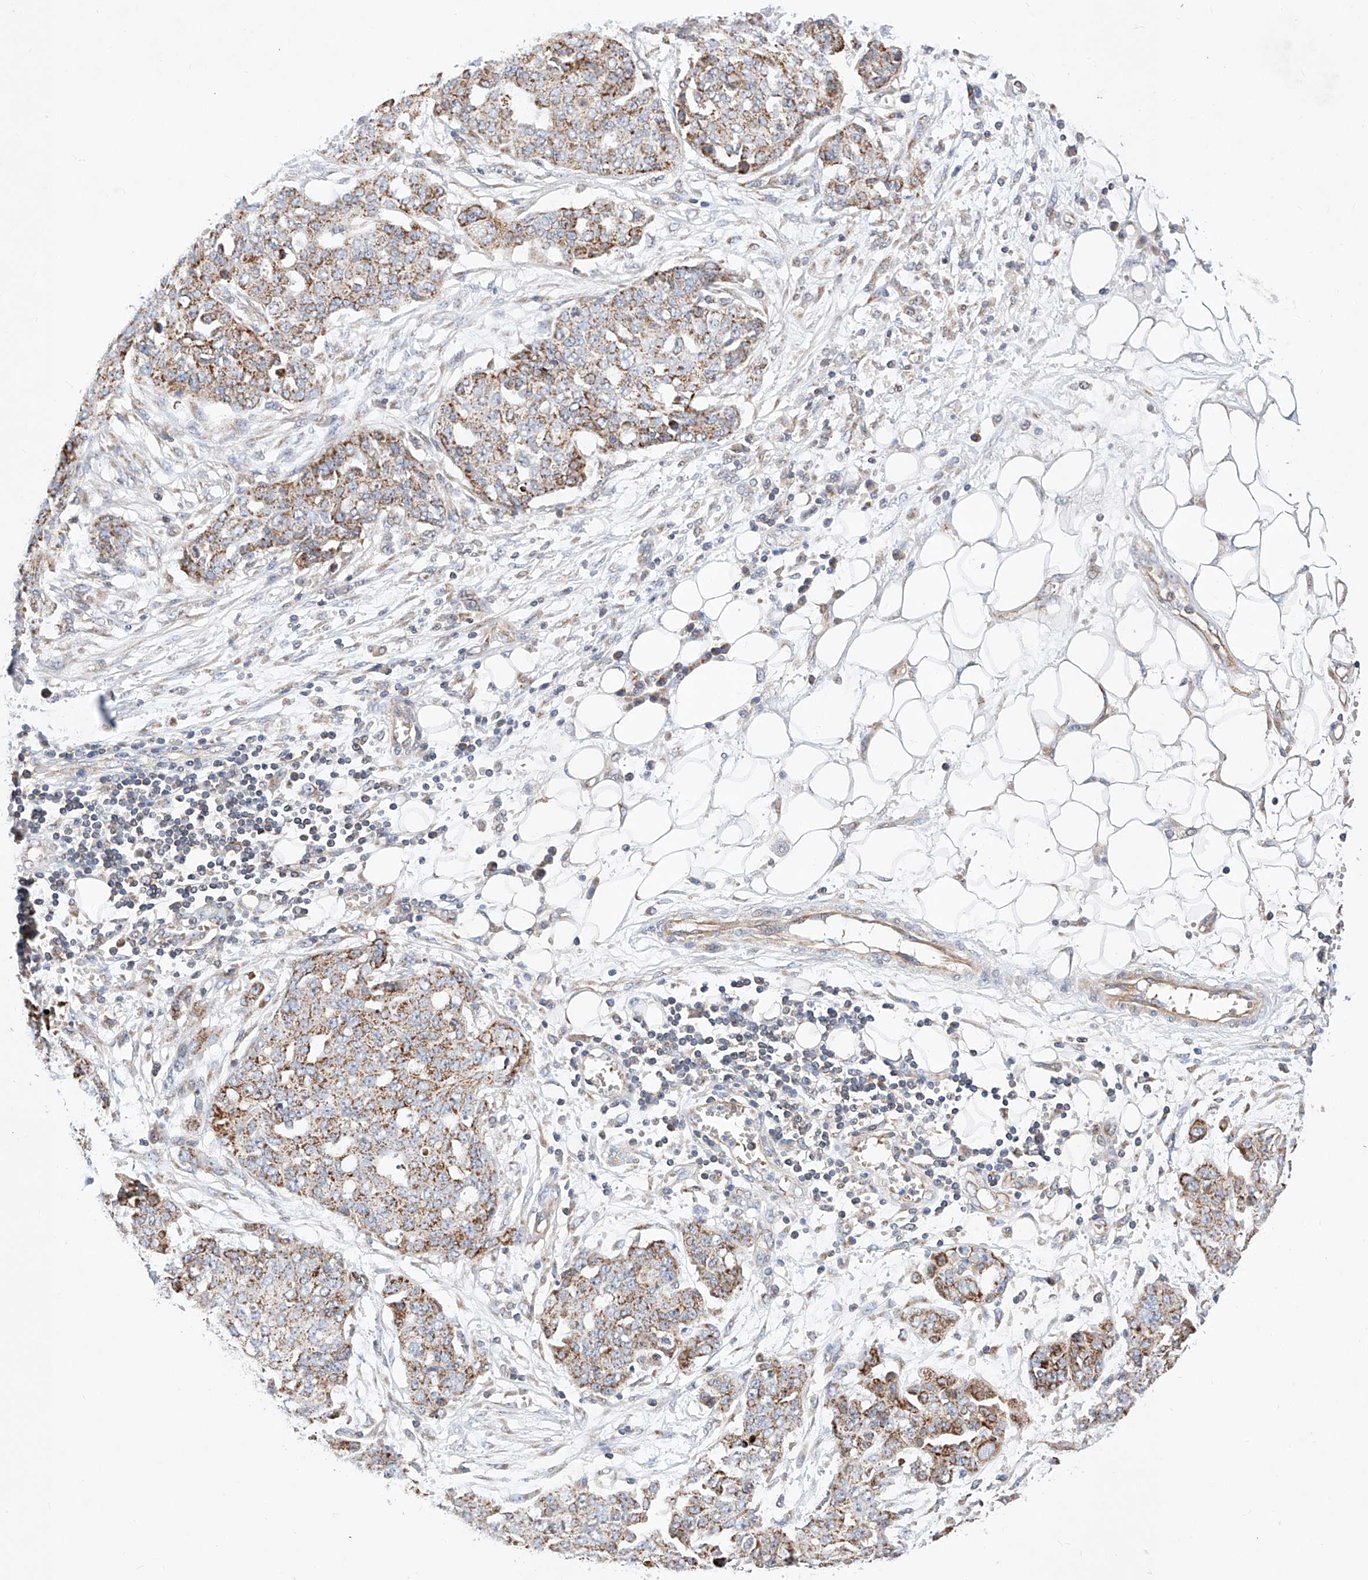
{"staining": {"intensity": "moderate", "quantity": ">75%", "location": "cytoplasmic/membranous"}, "tissue": "ovarian cancer", "cell_type": "Tumor cells", "image_type": "cancer", "snomed": [{"axis": "morphology", "description": "Cystadenocarcinoma, serous, NOS"}, {"axis": "topography", "description": "Soft tissue"}, {"axis": "topography", "description": "Ovary"}], "caption": "A brown stain highlights moderate cytoplasmic/membranous positivity of a protein in human ovarian serous cystadenocarcinoma tumor cells.", "gene": "NR1D1", "patient": {"sex": "female", "age": 57}}